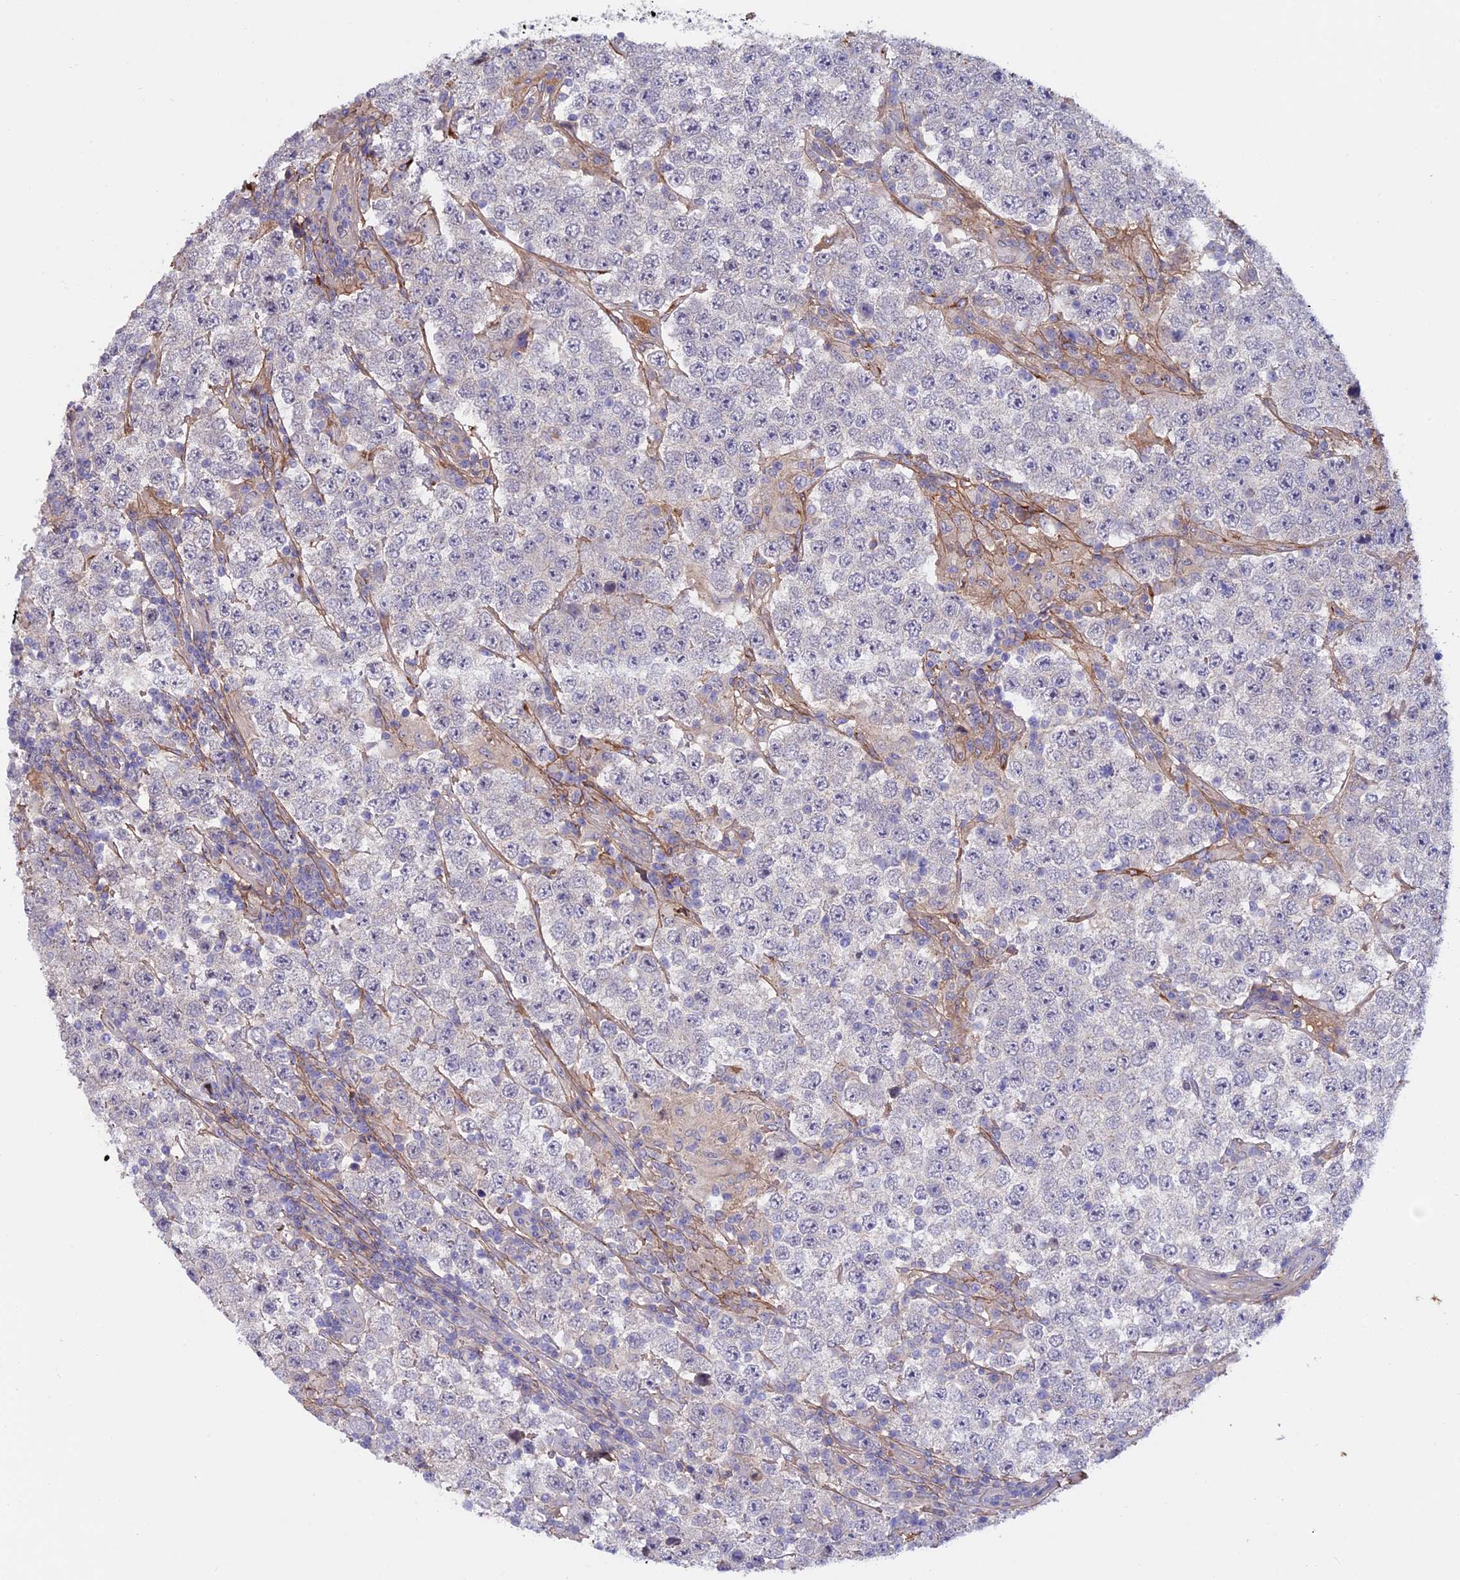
{"staining": {"intensity": "negative", "quantity": "none", "location": "none"}, "tissue": "testis cancer", "cell_type": "Tumor cells", "image_type": "cancer", "snomed": [{"axis": "morphology", "description": "Normal tissue, NOS"}, {"axis": "morphology", "description": "Urothelial carcinoma, High grade"}, {"axis": "morphology", "description": "Seminoma, NOS"}, {"axis": "morphology", "description": "Carcinoma, Embryonal, NOS"}, {"axis": "topography", "description": "Urinary bladder"}, {"axis": "topography", "description": "Testis"}], "caption": "Immunohistochemistry of human testis seminoma displays no staining in tumor cells.", "gene": "COL4A3", "patient": {"sex": "male", "age": 41}}